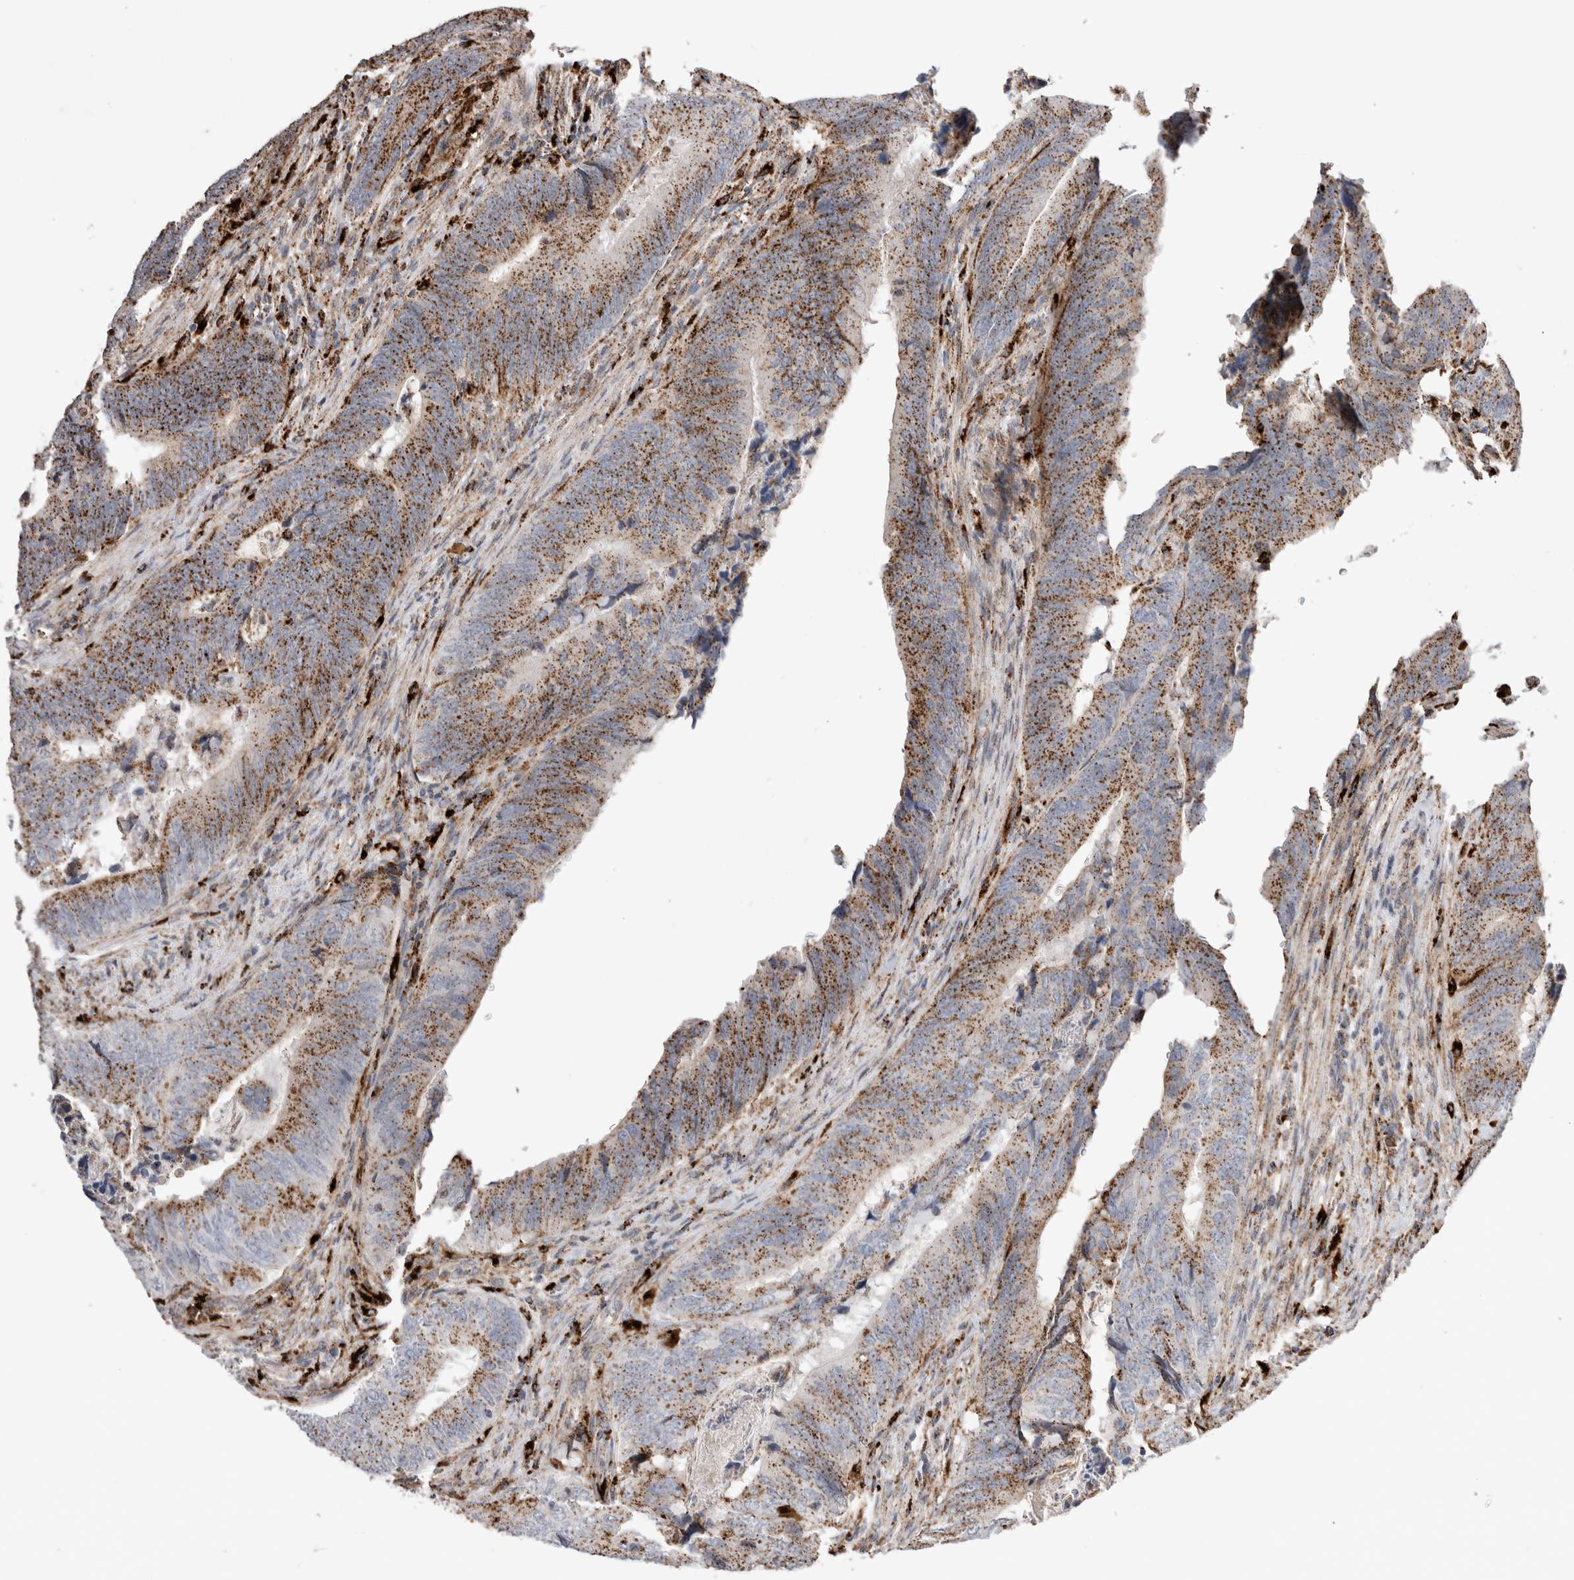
{"staining": {"intensity": "moderate", "quantity": ">75%", "location": "cytoplasmic/membranous"}, "tissue": "colorectal cancer", "cell_type": "Tumor cells", "image_type": "cancer", "snomed": [{"axis": "morphology", "description": "Normal tissue, NOS"}, {"axis": "morphology", "description": "Adenocarcinoma, NOS"}, {"axis": "topography", "description": "Colon"}], "caption": "DAB (3,3'-diaminobenzidine) immunohistochemical staining of colorectal adenocarcinoma displays moderate cytoplasmic/membranous protein positivity in about >75% of tumor cells. The staining is performed using DAB (3,3'-diaminobenzidine) brown chromogen to label protein expression. The nuclei are counter-stained blue using hematoxylin.", "gene": "CTSA", "patient": {"sex": "male", "age": 56}}